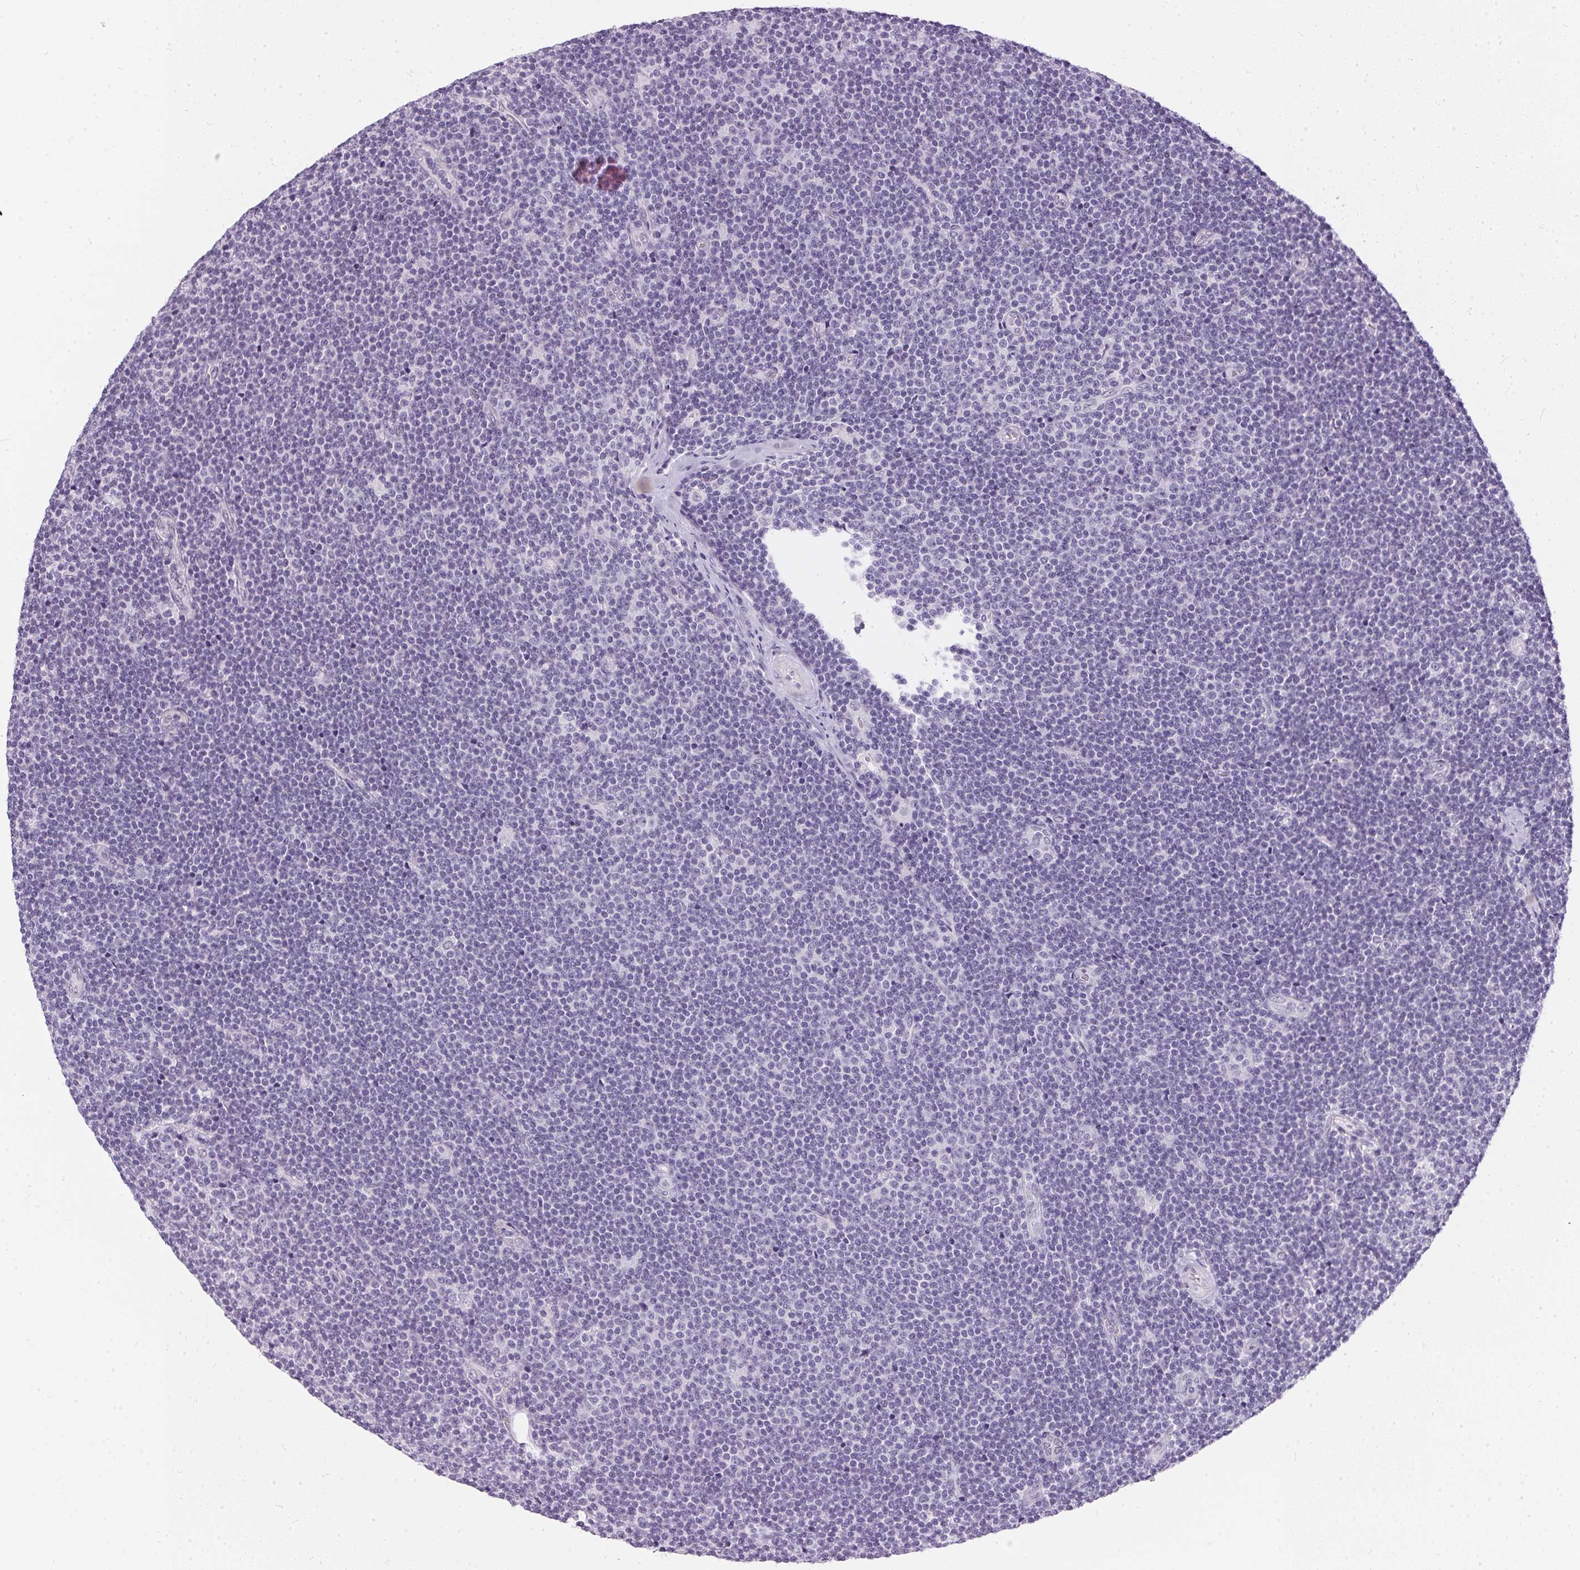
{"staining": {"intensity": "negative", "quantity": "none", "location": "none"}, "tissue": "lymphoma", "cell_type": "Tumor cells", "image_type": "cancer", "snomed": [{"axis": "morphology", "description": "Malignant lymphoma, non-Hodgkin's type, Low grade"}, {"axis": "topography", "description": "Lymph node"}], "caption": "The IHC histopathology image has no significant staining in tumor cells of lymphoma tissue. The staining was performed using DAB to visualize the protein expression in brown, while the nuclei were stained in blue with hematoxylin (Magnification: 20x).", "gene": "GBP6", "patient": {"sex": "male", "age": 48}}